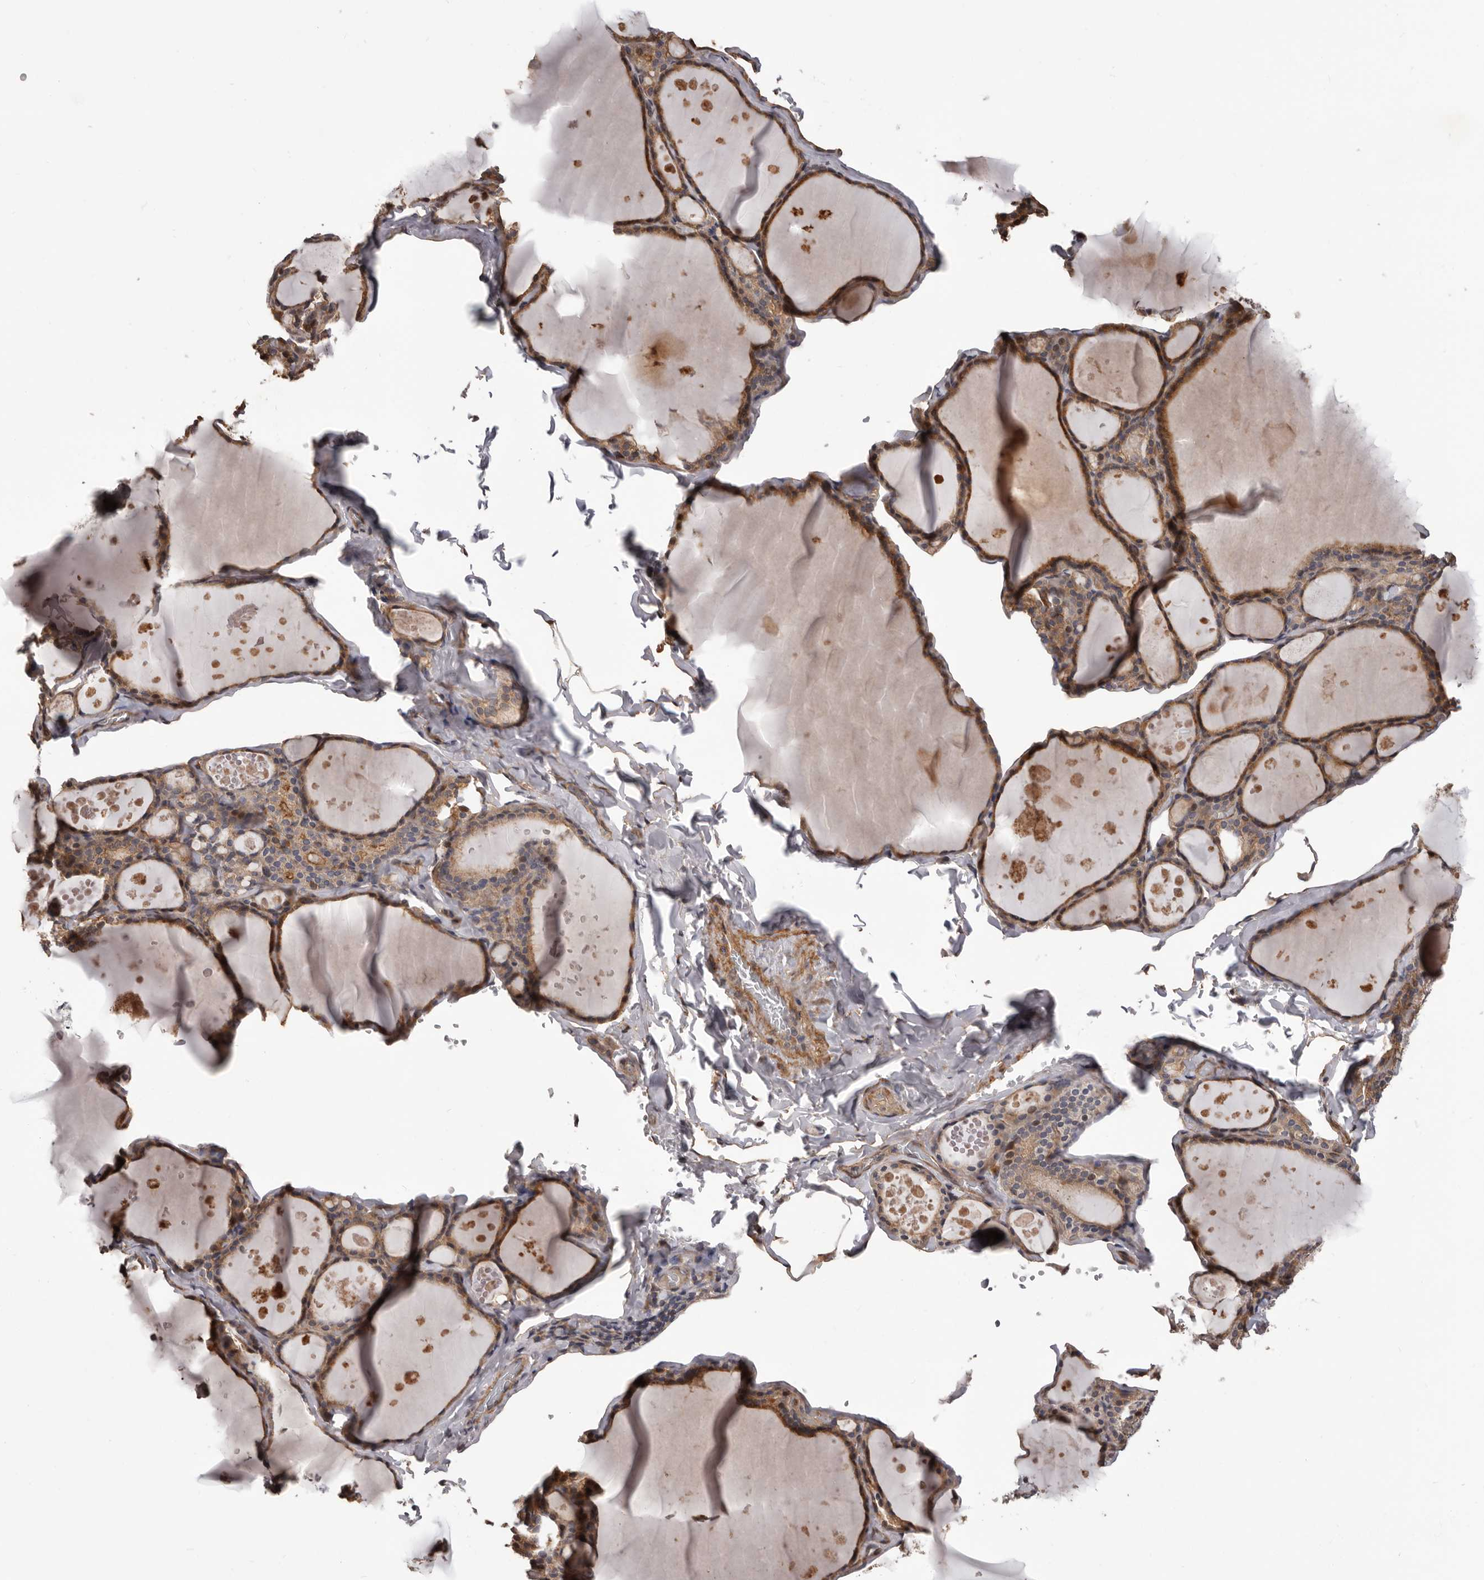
{"staining": {"intensity": "moderate", "quantity": ">75%", "location": "cytoplasmic/membranous"}, "tissue": "thyroid gland", "cell_type": "Glandular cells", "image_type": "normal", "snomed": [{"axis": "morphology", "description": "Normal tissue, NOS"}, {"axis": "topography", "description": "Thyroid gland"}], "caption": "Thyroid gland stained with IHC exhibits moderate cytoplasmic/membranous positivity in about >75% of glandular cells.", "gene": "ADAMTS2", "patient": {"sex": "male", "age": 56}}